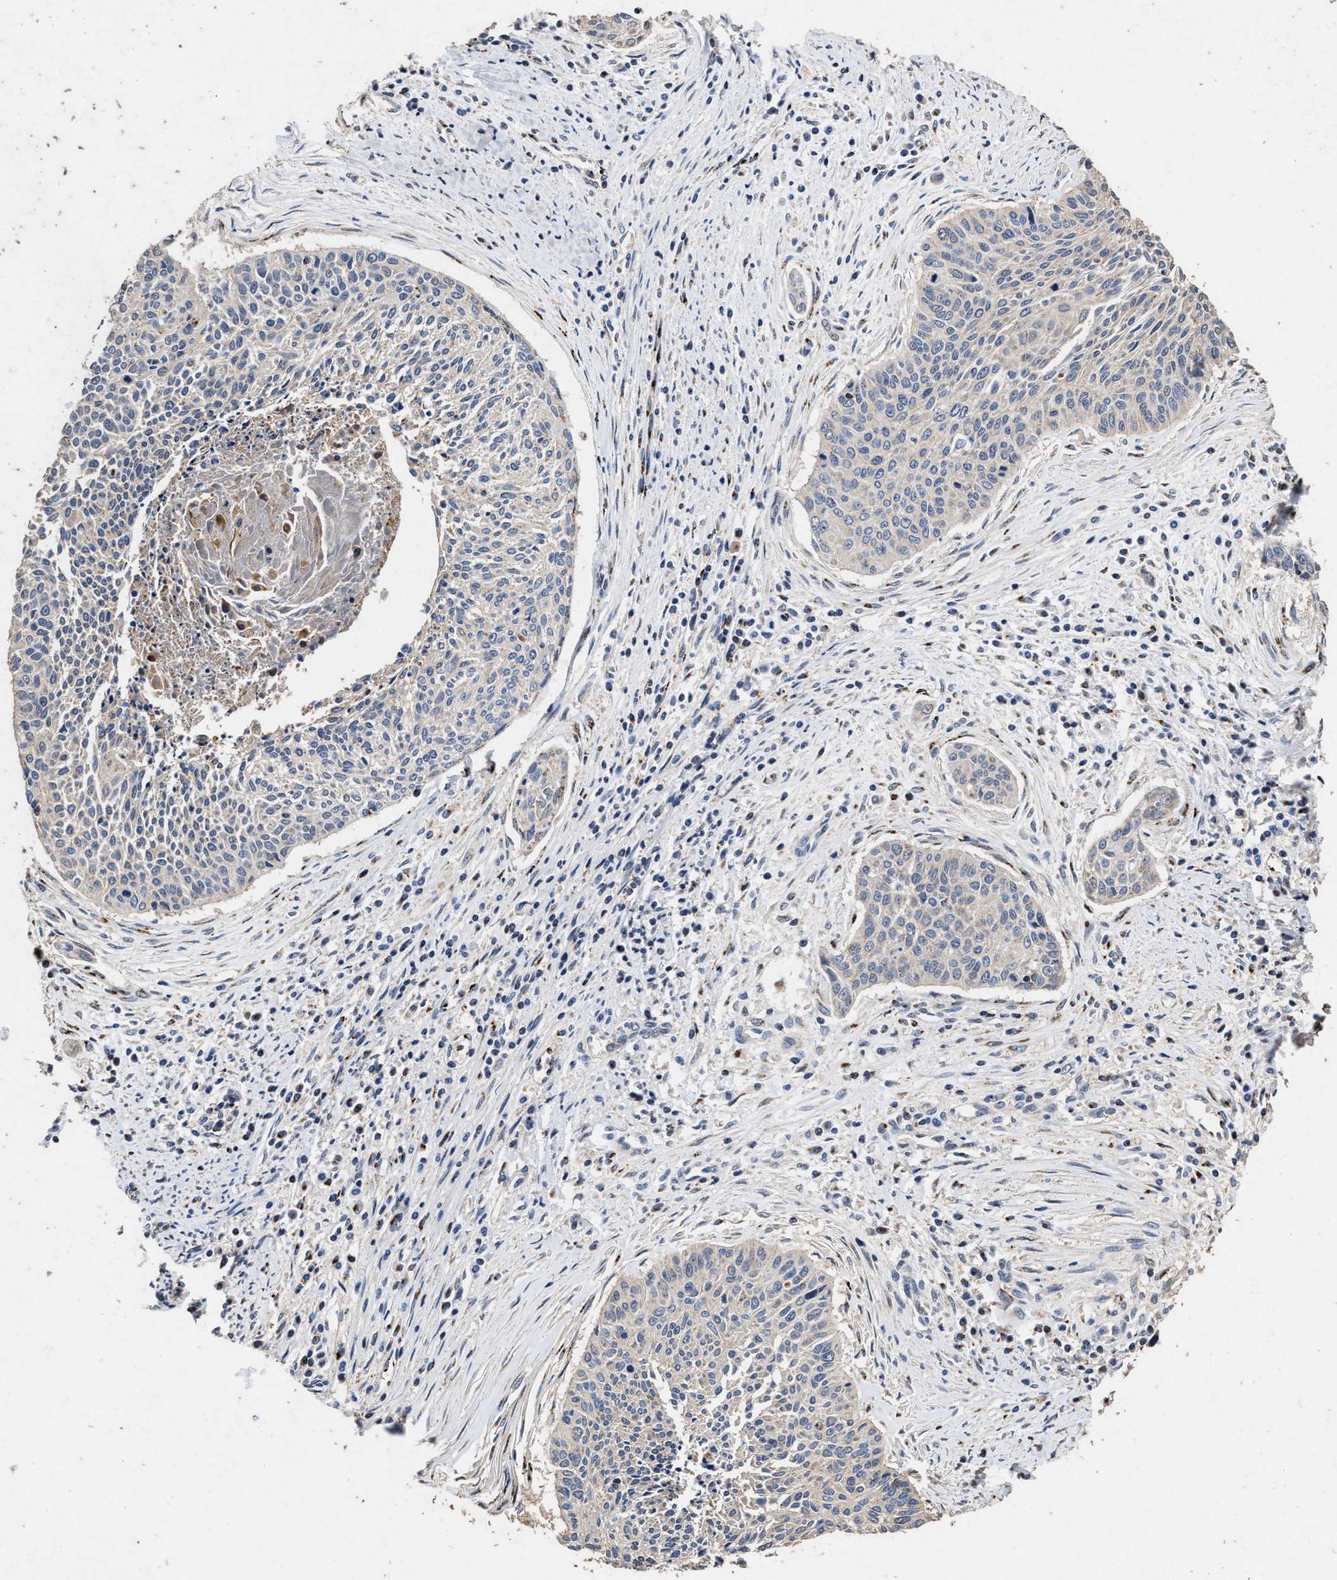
{"staining": {"intensity": "negative", "quantity": "none", "location": "none"}, "tissue": "cervical cancer", "cell_type": "Tumor cells", "image_type": "cancer", "snomed": [{"axis": "morphology", "description": "Squamous cell carcinoma, NOS"}, {"axis": "topography", "description": "Cervix"}], "caption": "IHC histopathology image of neoplastic tissue: human squamous cell carcinoma (cervical) stained with DAB (3,3'-diaminobenzidine) demonstrates no significant protein staining in tumor cells.", "gene": "TPST2", "patient": {"sex": "female", "age": 55}}